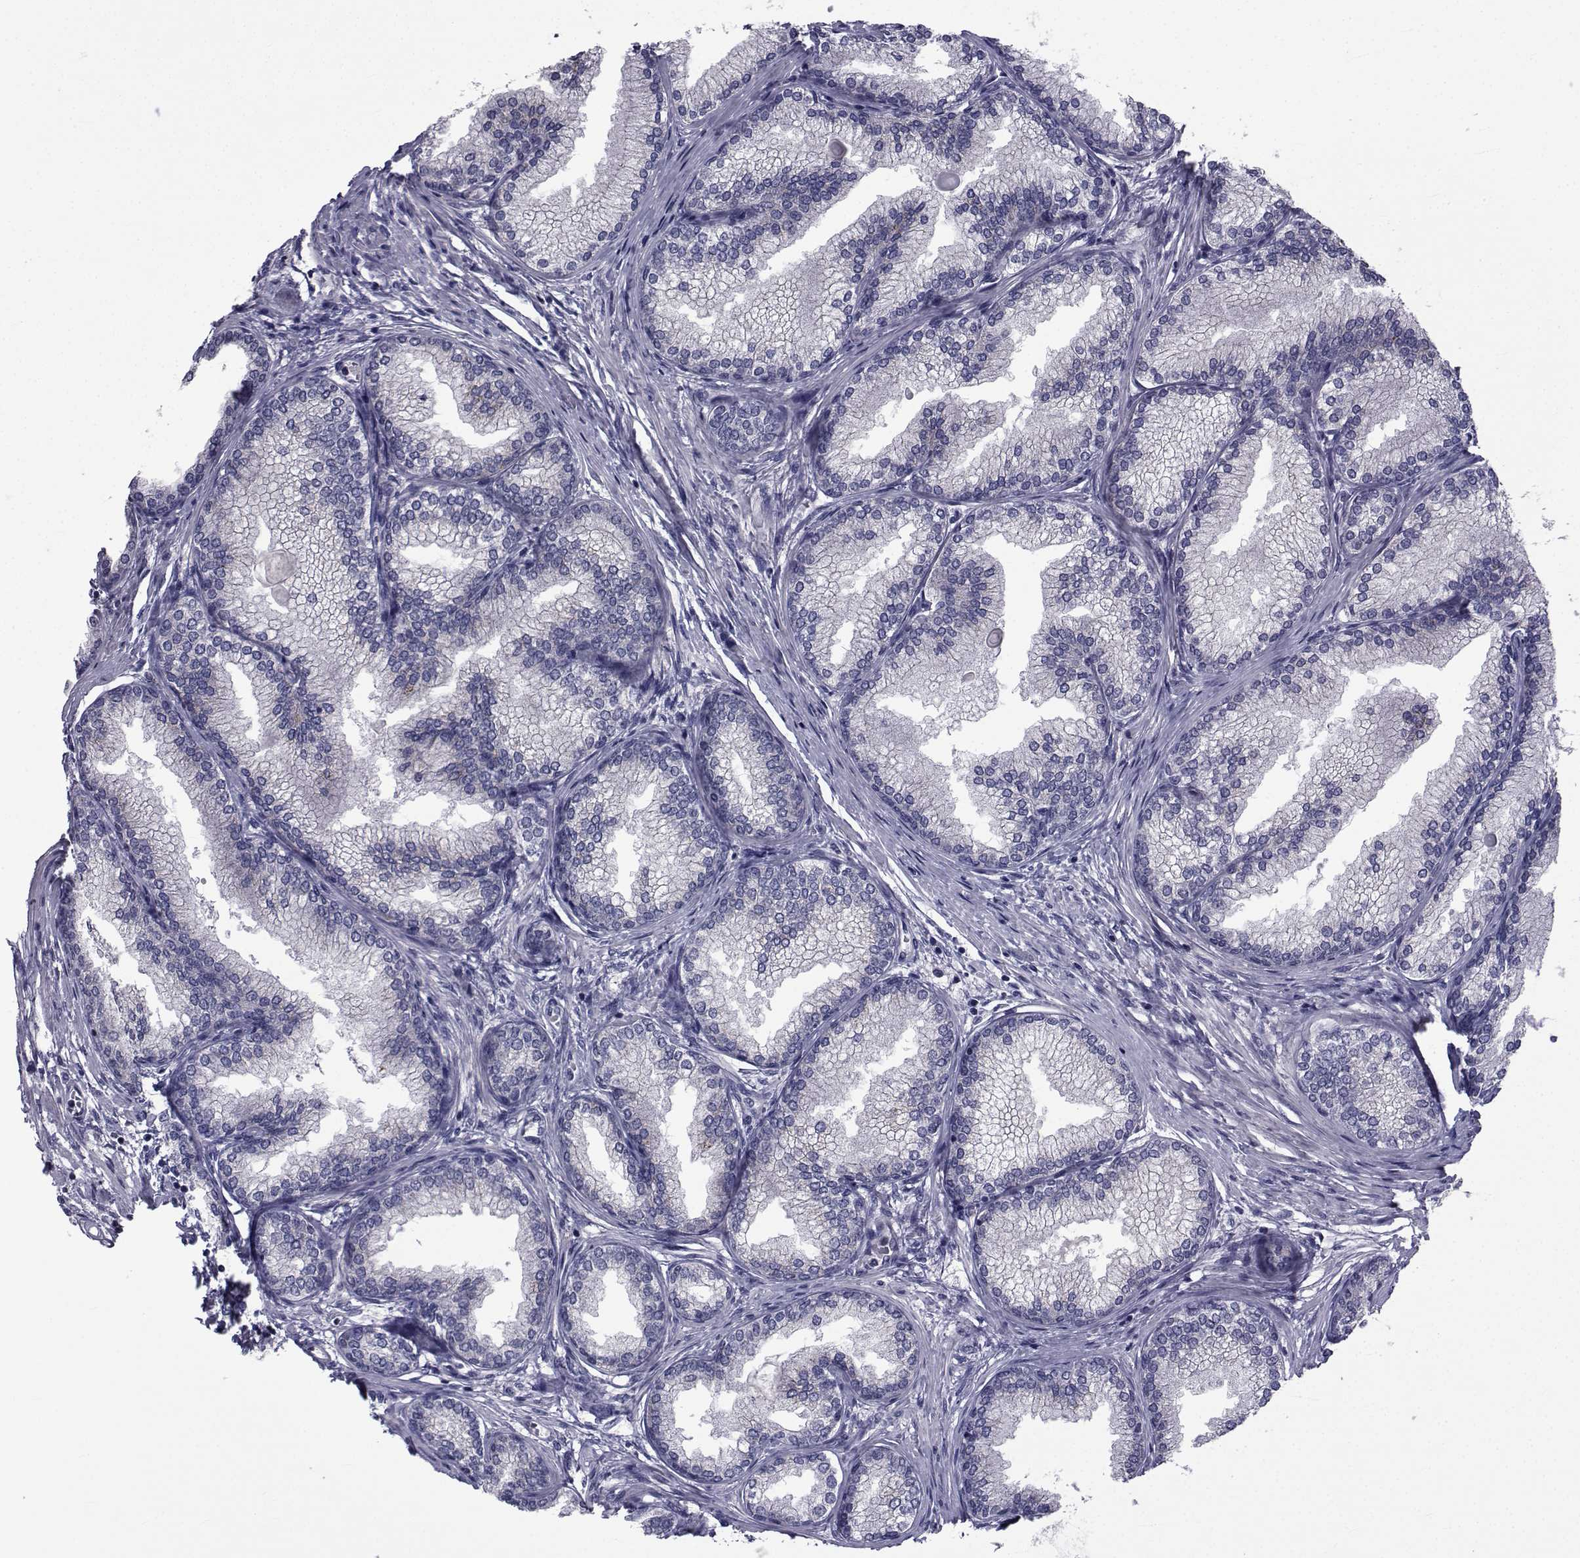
{"staining": {"intensity": "negative", "quantity": "none", "location": "none"}, "tissue": "prostate", "cell_type": "Glandular cells", "image_type": "normal", "snomed": [{"axis": "morphology", "description": "Normal tissue, NOS"}, {"axis": "topography", "description": "Prostate"}], "caption": "This is an immunohistochemistry (IHC) micrograph of normal human prostate. There is no staining in glandular cells.", "gene": "SLC30A10", "patient": {"sex": "male", "age": 72}}